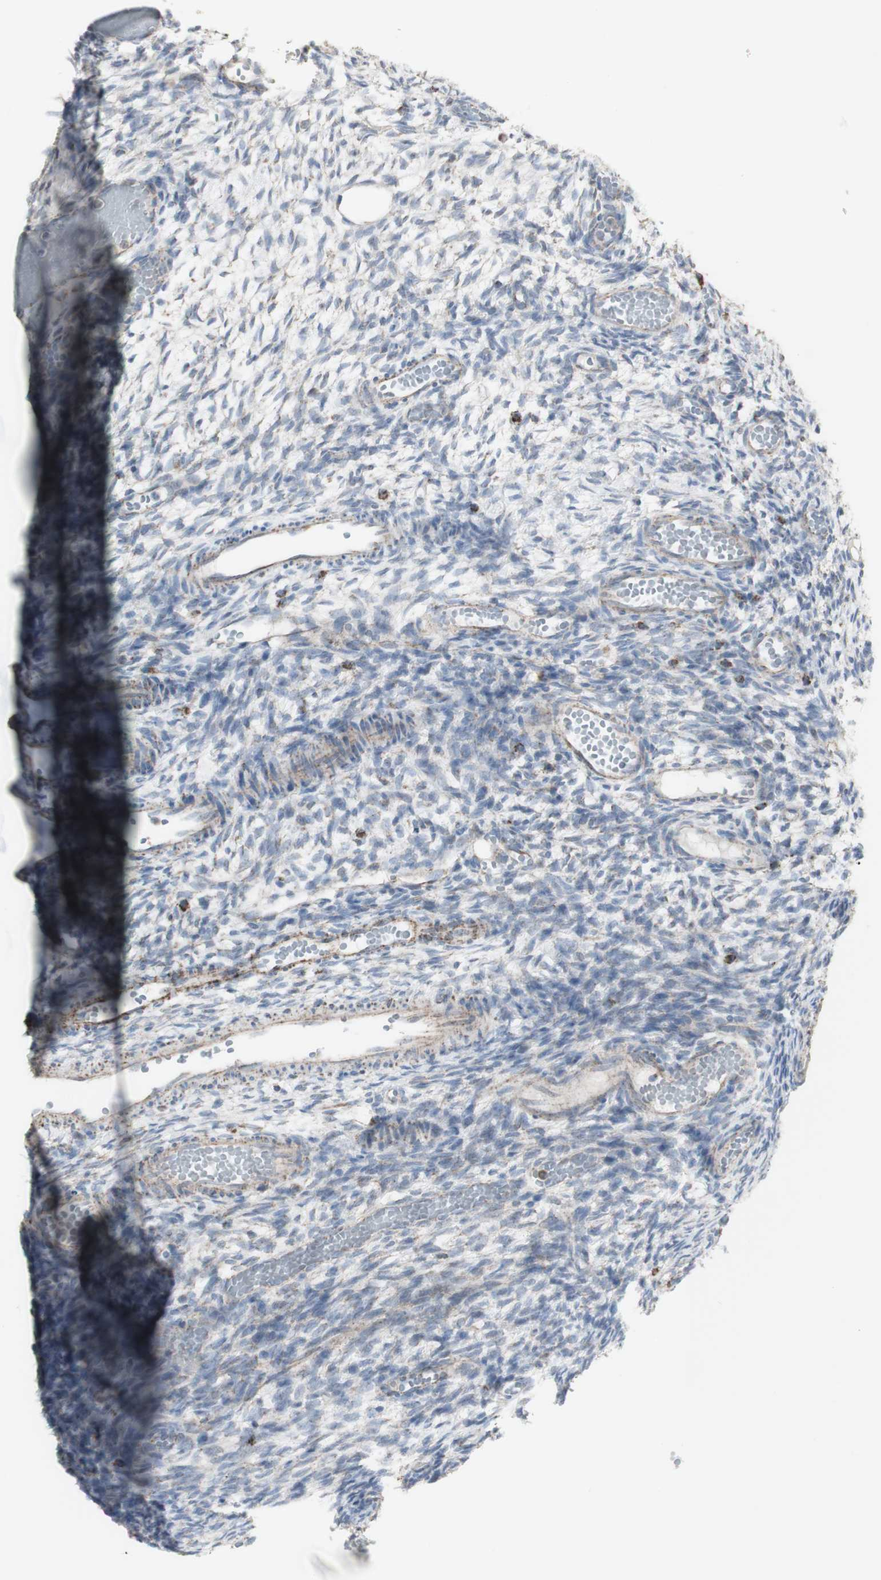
{"staining": {"intensity": "weak", "quantity": "<25%", "location": "cytoplasmic/membranous"}, "tissue": "ovary", "cell_type": "Ovarian stroma cells", "image_type": "normal", "snomed": [{"axis": "morphology", "description": "Normal tissue, NOS"}, {"axis": "topography", "description": "Ovary"}], "caption": "Human ovary stained for a protein using immunohistochemistry exhibits no staining in ovarian stroma cells.", "gene": "C3orf52", "patient": {"sex": "female", "age": 35}}